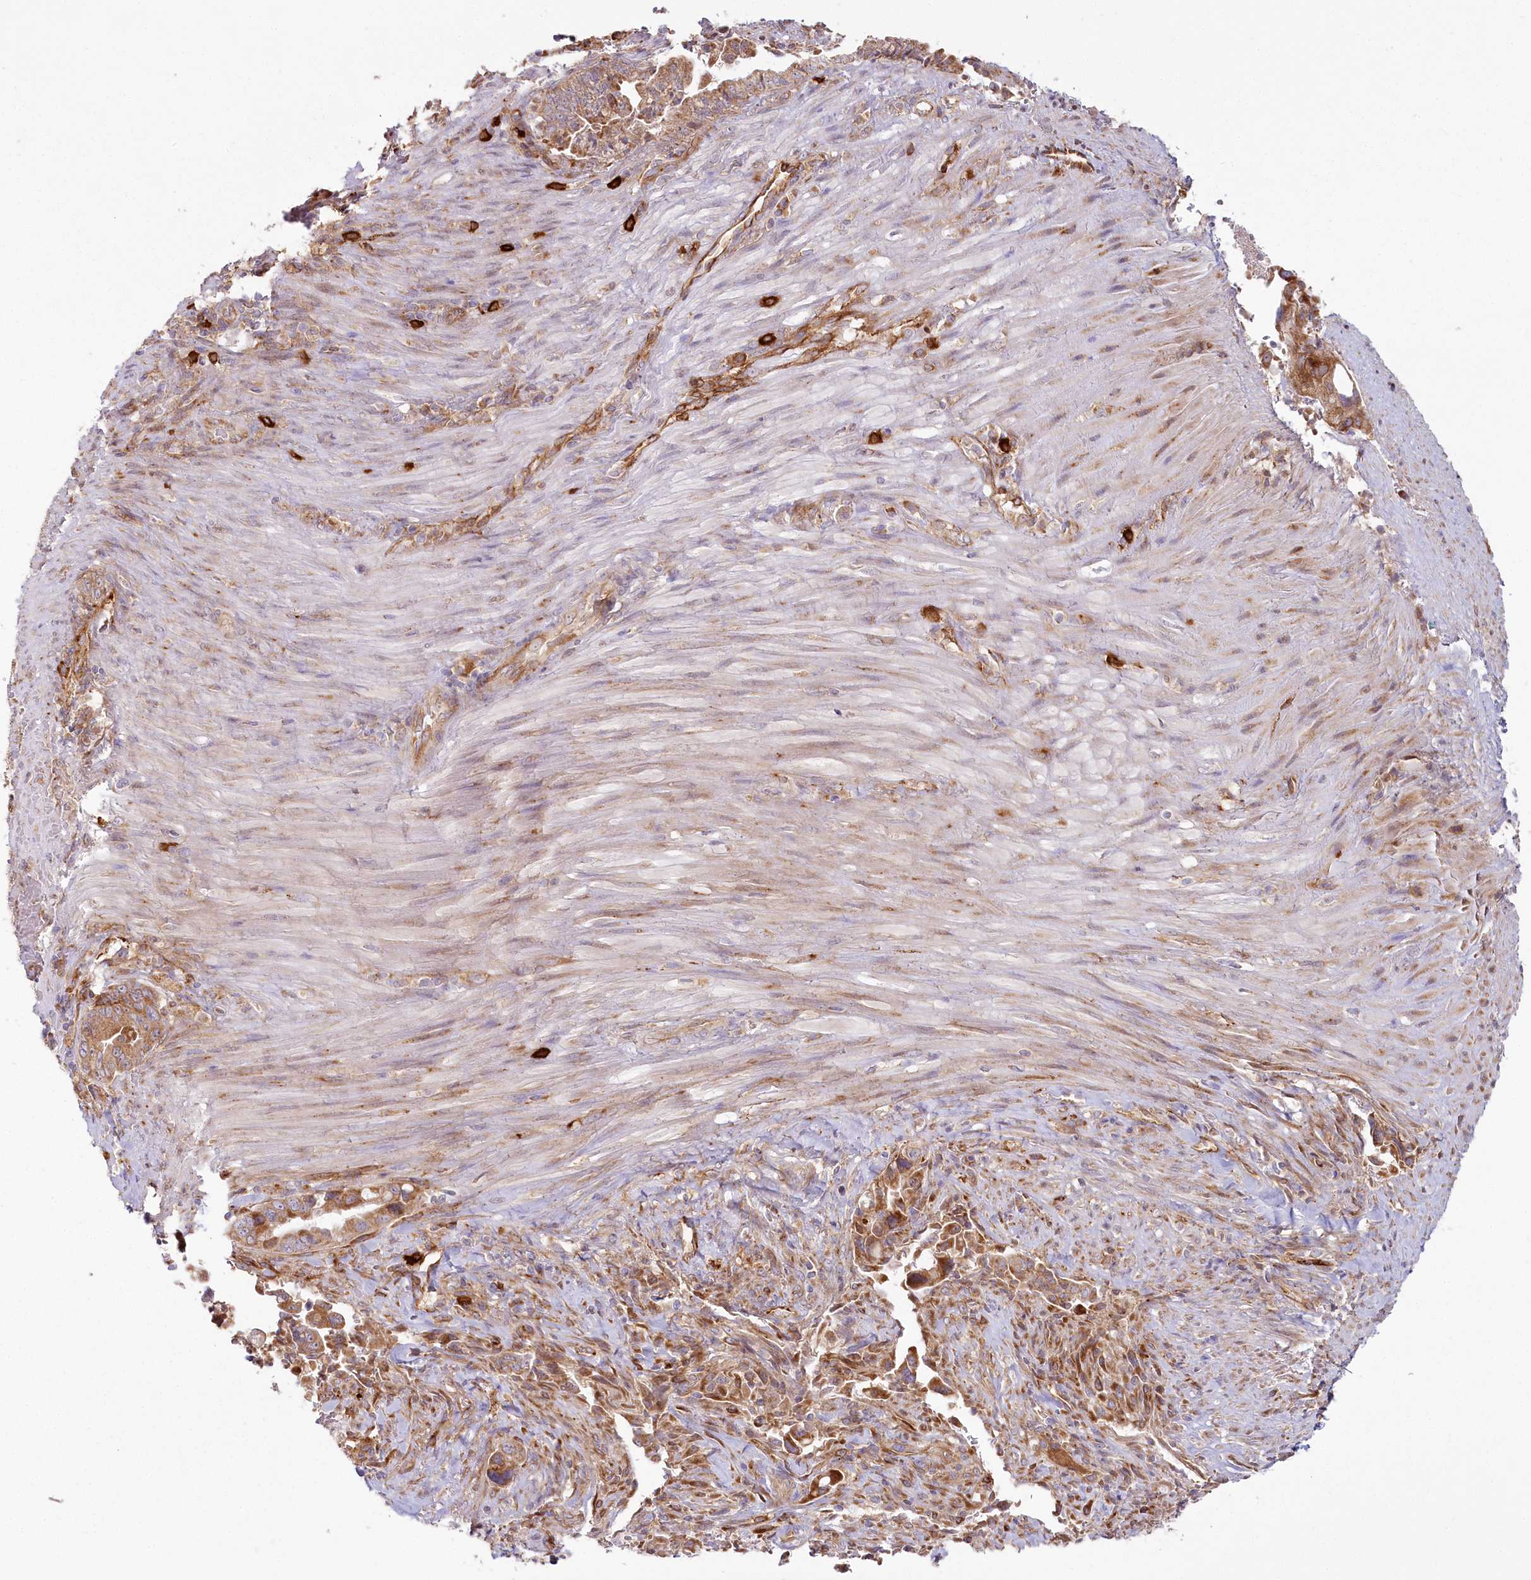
{"staining": {"intensity": "moderate", "quantity": ">75%", "location": "cytoplasmic/membranous"}, "tissue": "pancreatic cancer", "cell_type": "Tumor cells", "image_type": "cancer", "snomed": [{"axis": "morphology", "description": "Adenocarcinoma, NOS"}, {"axis": "topography", "description": "Pancreas"}], "caption": "This image shows immunohistochemistry (IHC) staining of human pancreatic cancer (adenocarcinoma), with medium moderate cytoplasmic/membranous expression in approximately >75% of tumor cells.", "gene": "HARS2", "patient": {"sex": "male", "age": 70}}